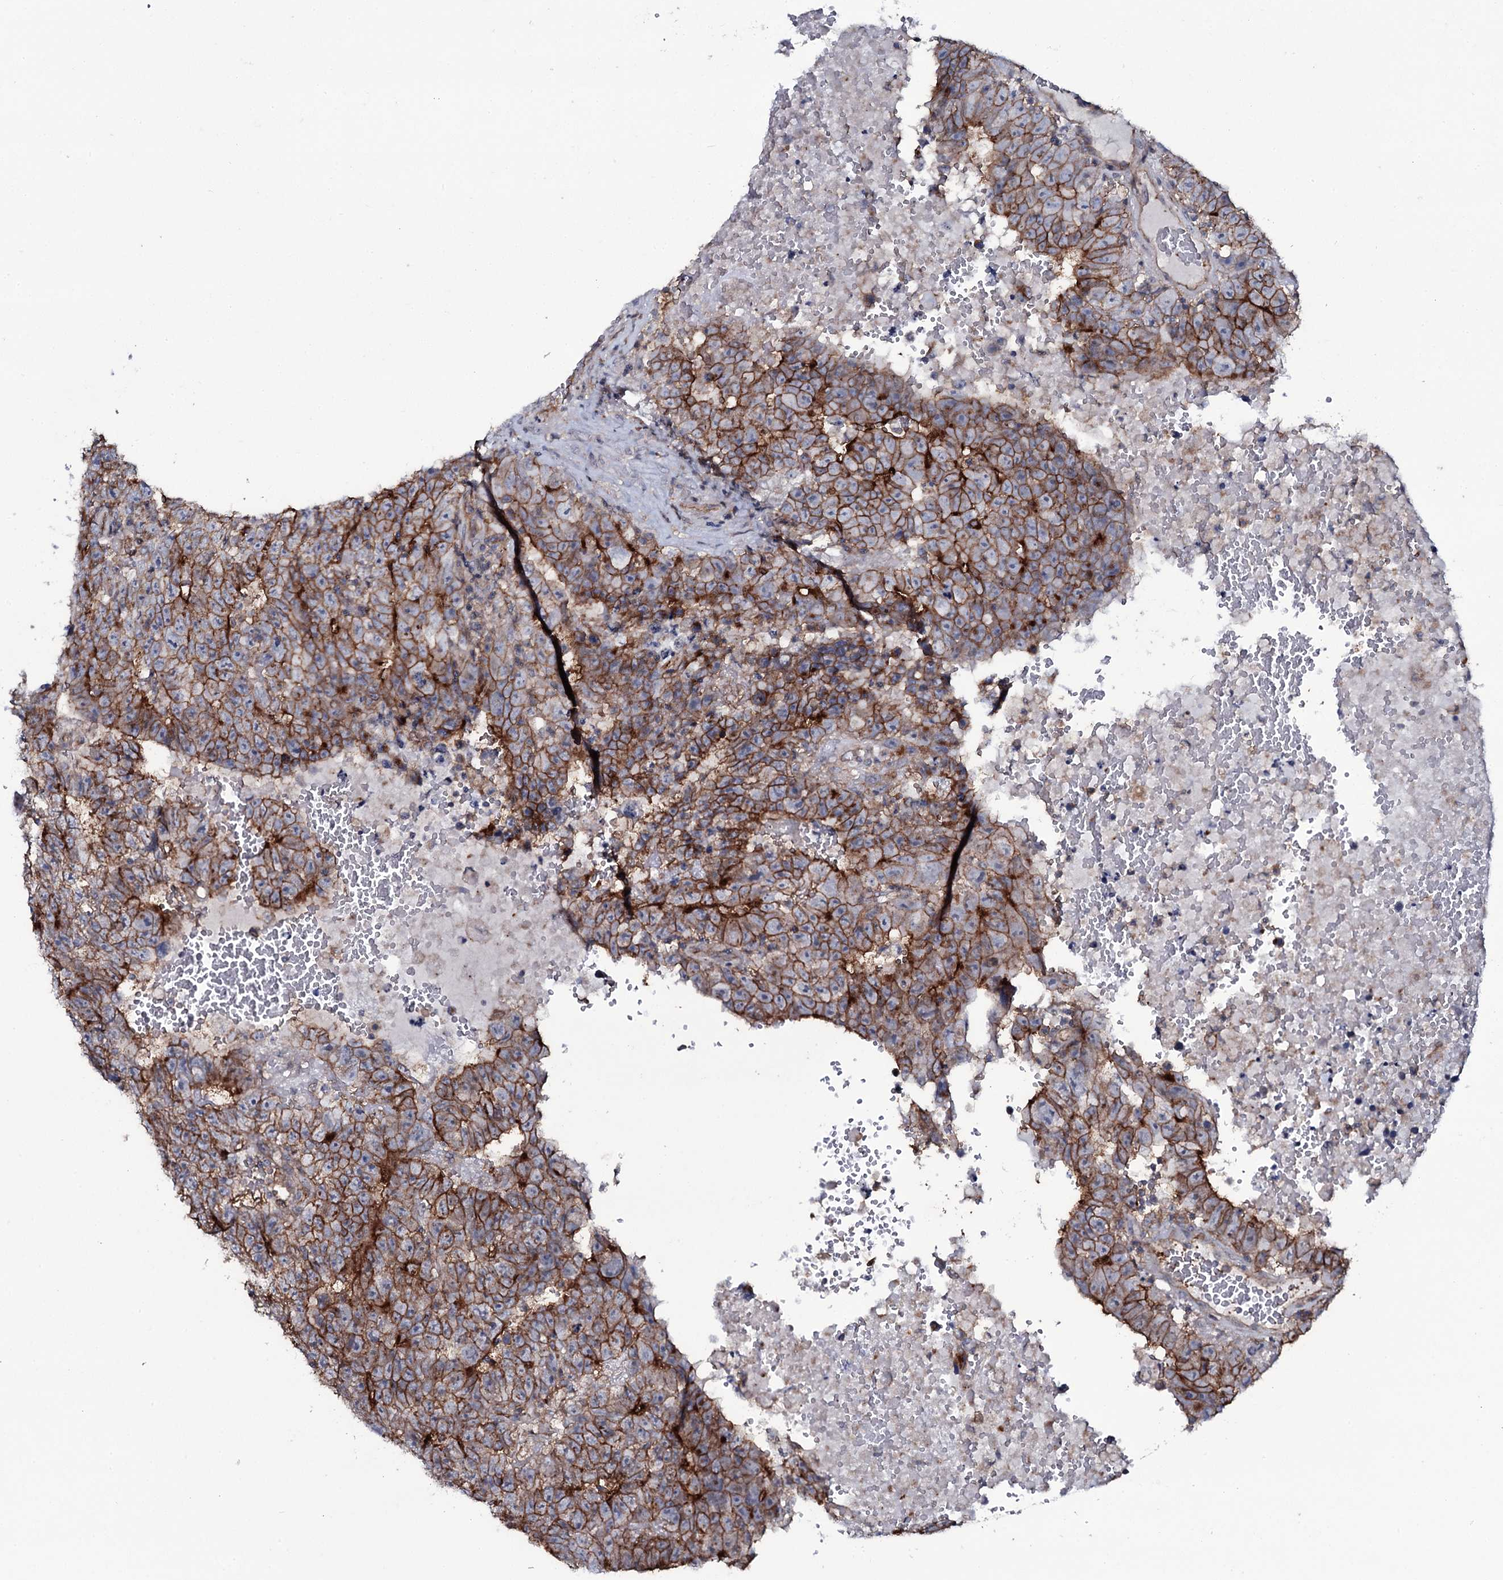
{"staining": {"intensity": "strong", "quantity": ">75%", "location": "cytoplasmic/membranous"}, "tissue": "testis cancer", "cell_type": "Tumor cells", "image_type": "cancer", "snomed": [{"axis": "morphology", "description": "Carcinoma, Embryonal, NOS"}, {"axis": "topography", "description": "Testis"}], "caption": "Immunohistochemistry (IHC) histopathology image of testis cancer (embryonal carcinoma) stained for a protein (brown), which exhibits high levels of strong cytoplasmic/membranous positivity in approximately >75% of tumor cells.", "gene": "SNAP23", "patient": {"sex": "male", "age": 25}}